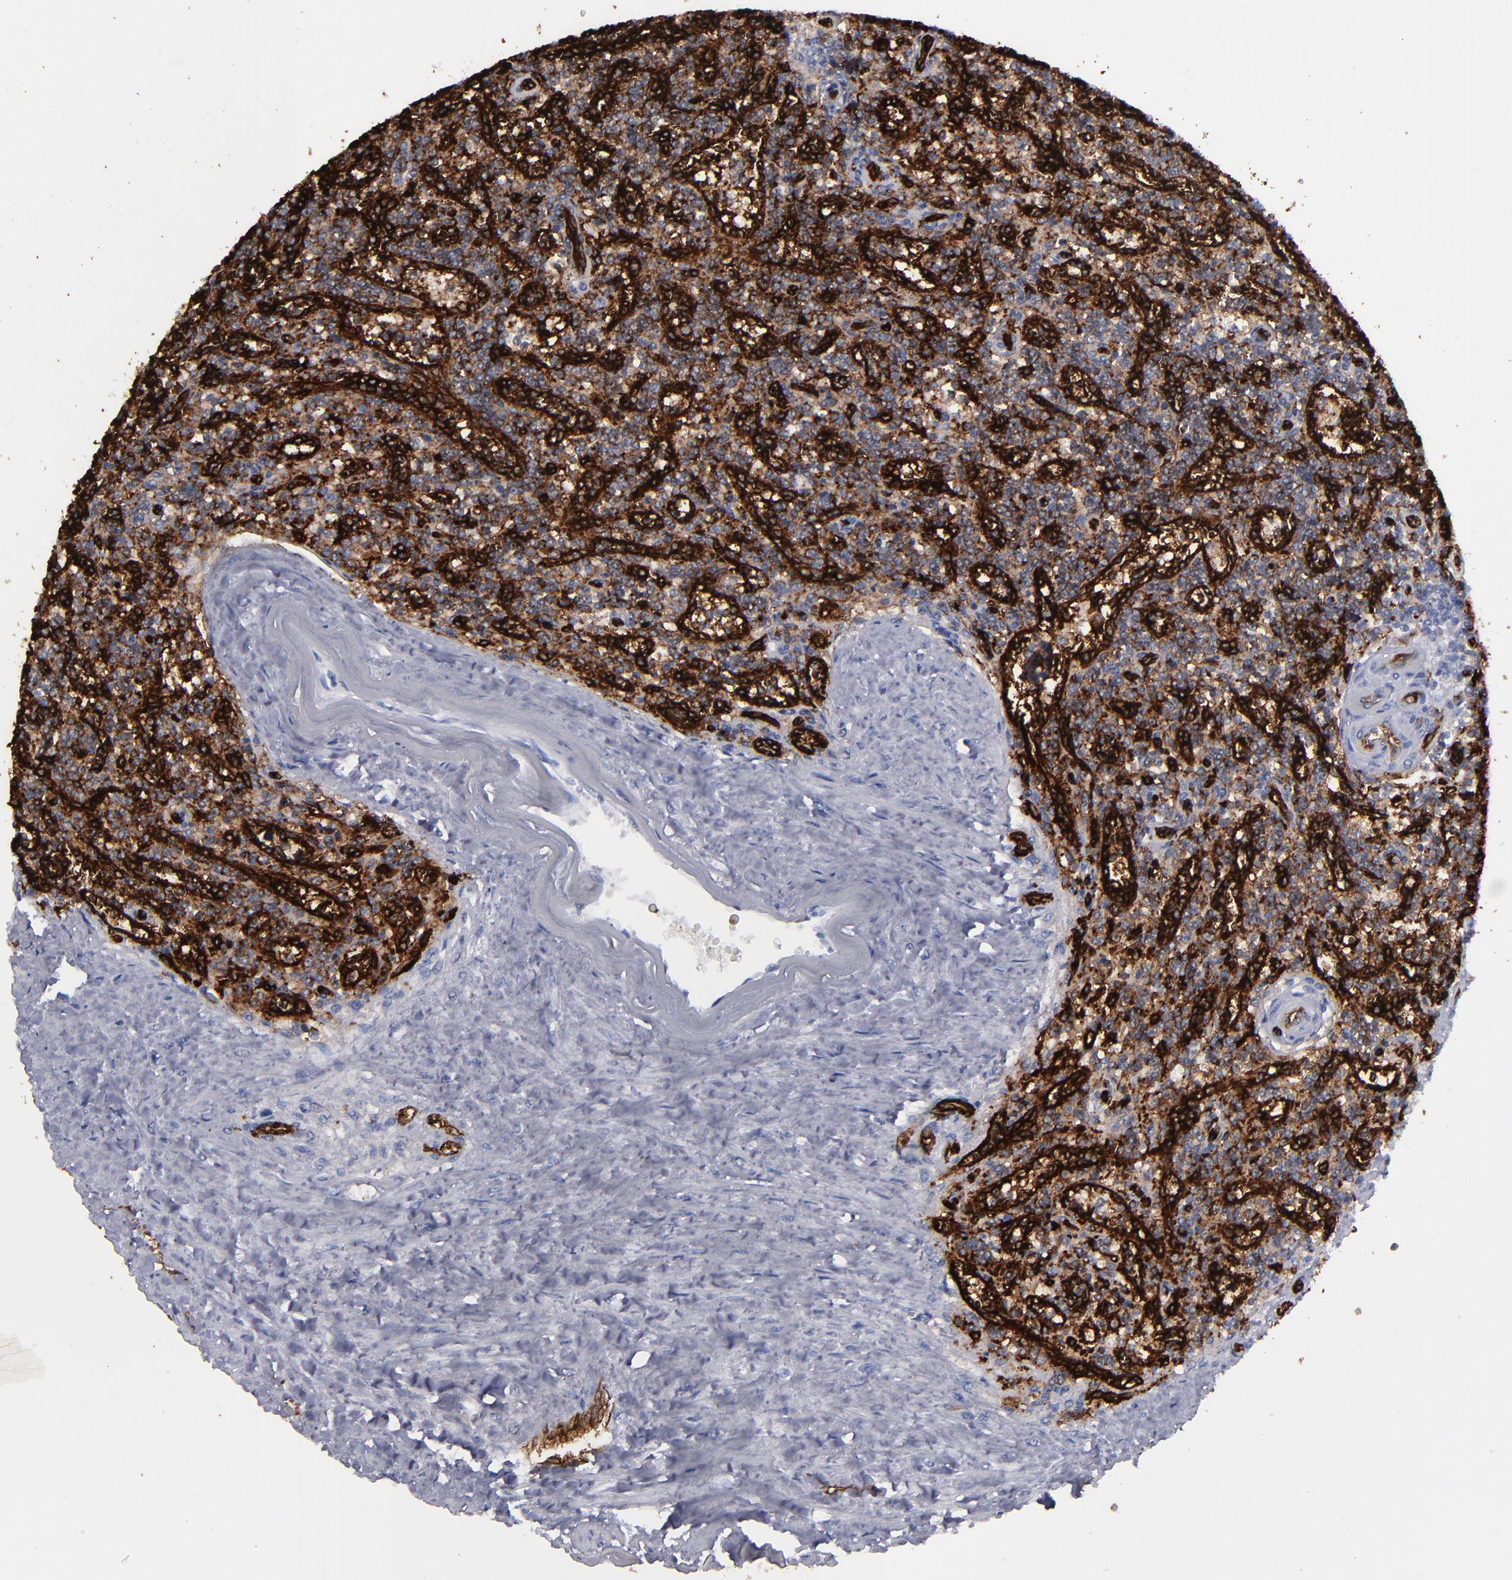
{"staining": {"intensity": "strong", "quantity": ">75%", "location": "cytoplasmic/membranous"}, "tissue": "lymphoma", "cell_type": "Tumor cells", "image_type": "cancer", "snomed": [{"axis": "morphology", "description": "Malignant lymphoma, non-Hodgkin's type, Low grade"}, {"axis": "topography", "description": "Spleen"}], "caption": "Brown immunohistochemical staining in human lymphoma exhibits strong cytoplasmic/membranous positivity in approximately >75% of tumor cells.", "gene": "CD36", "patient": {"sex": "male", "age": 73}}